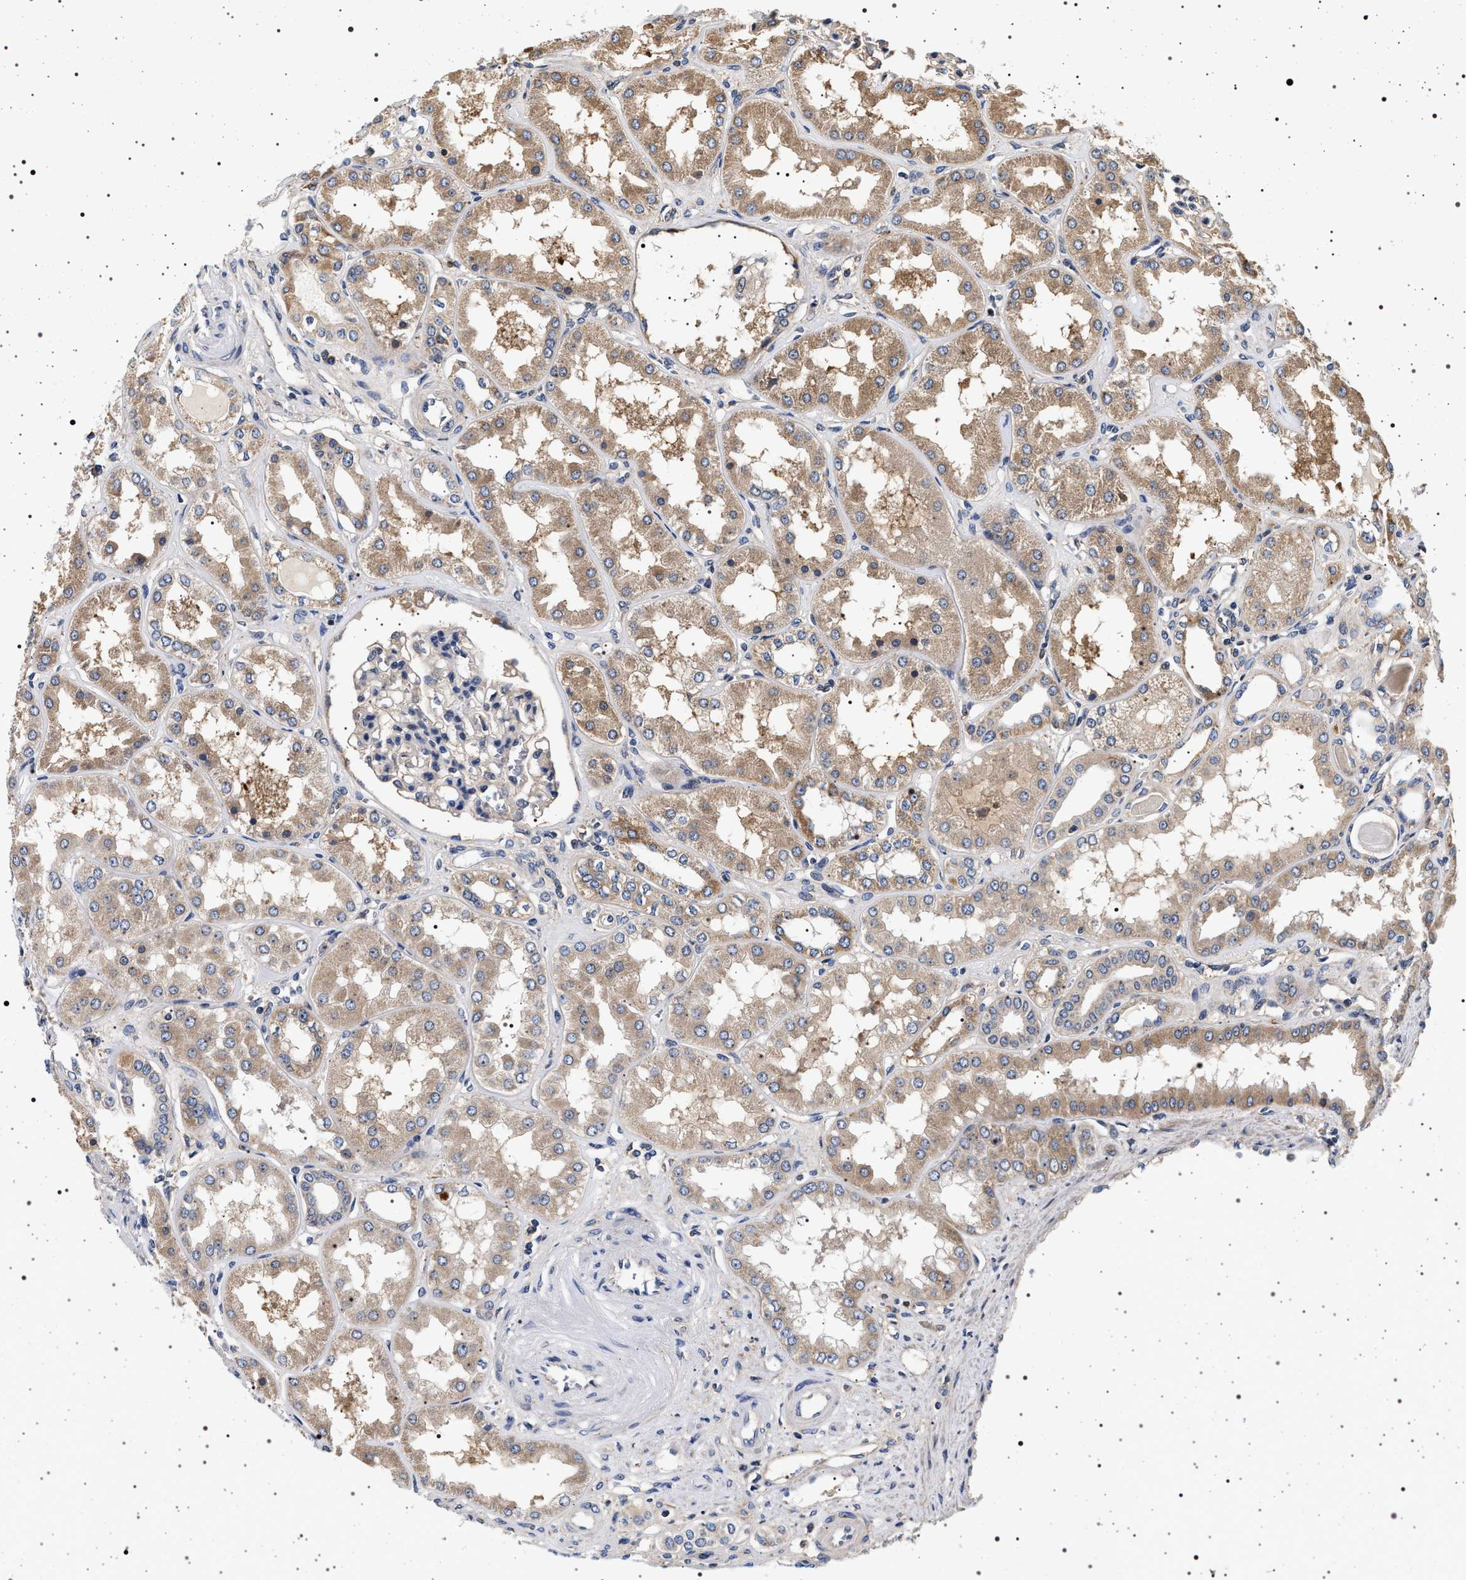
{"staining": {"intensity": "negative", "quantity": "none", "location": "none"}, "tissue": "kidney", "cell_type": "Cells in glomeruli", "image_type": "normal", "snomed": [{"axis": "morphology", "description": "Normal tissue, NOS"}, {"axis": "topography", "description": "Kidney"}], "caption": "This histopathology image is of normal kidney stained with immunohistochemistry to label a protein in brown with the nuclei are counter-stained blue. There is no positivity in cells in glomeruli. Brightfield microscopy of immunohistochemistry (IHC) stained with DAB (3,3'-diaminobenzidine) (brown) and hematoxylin (blue), captured at high magnification.", "gene": "DCBLD2", "patient": {"sex": "female", "age": 56}}